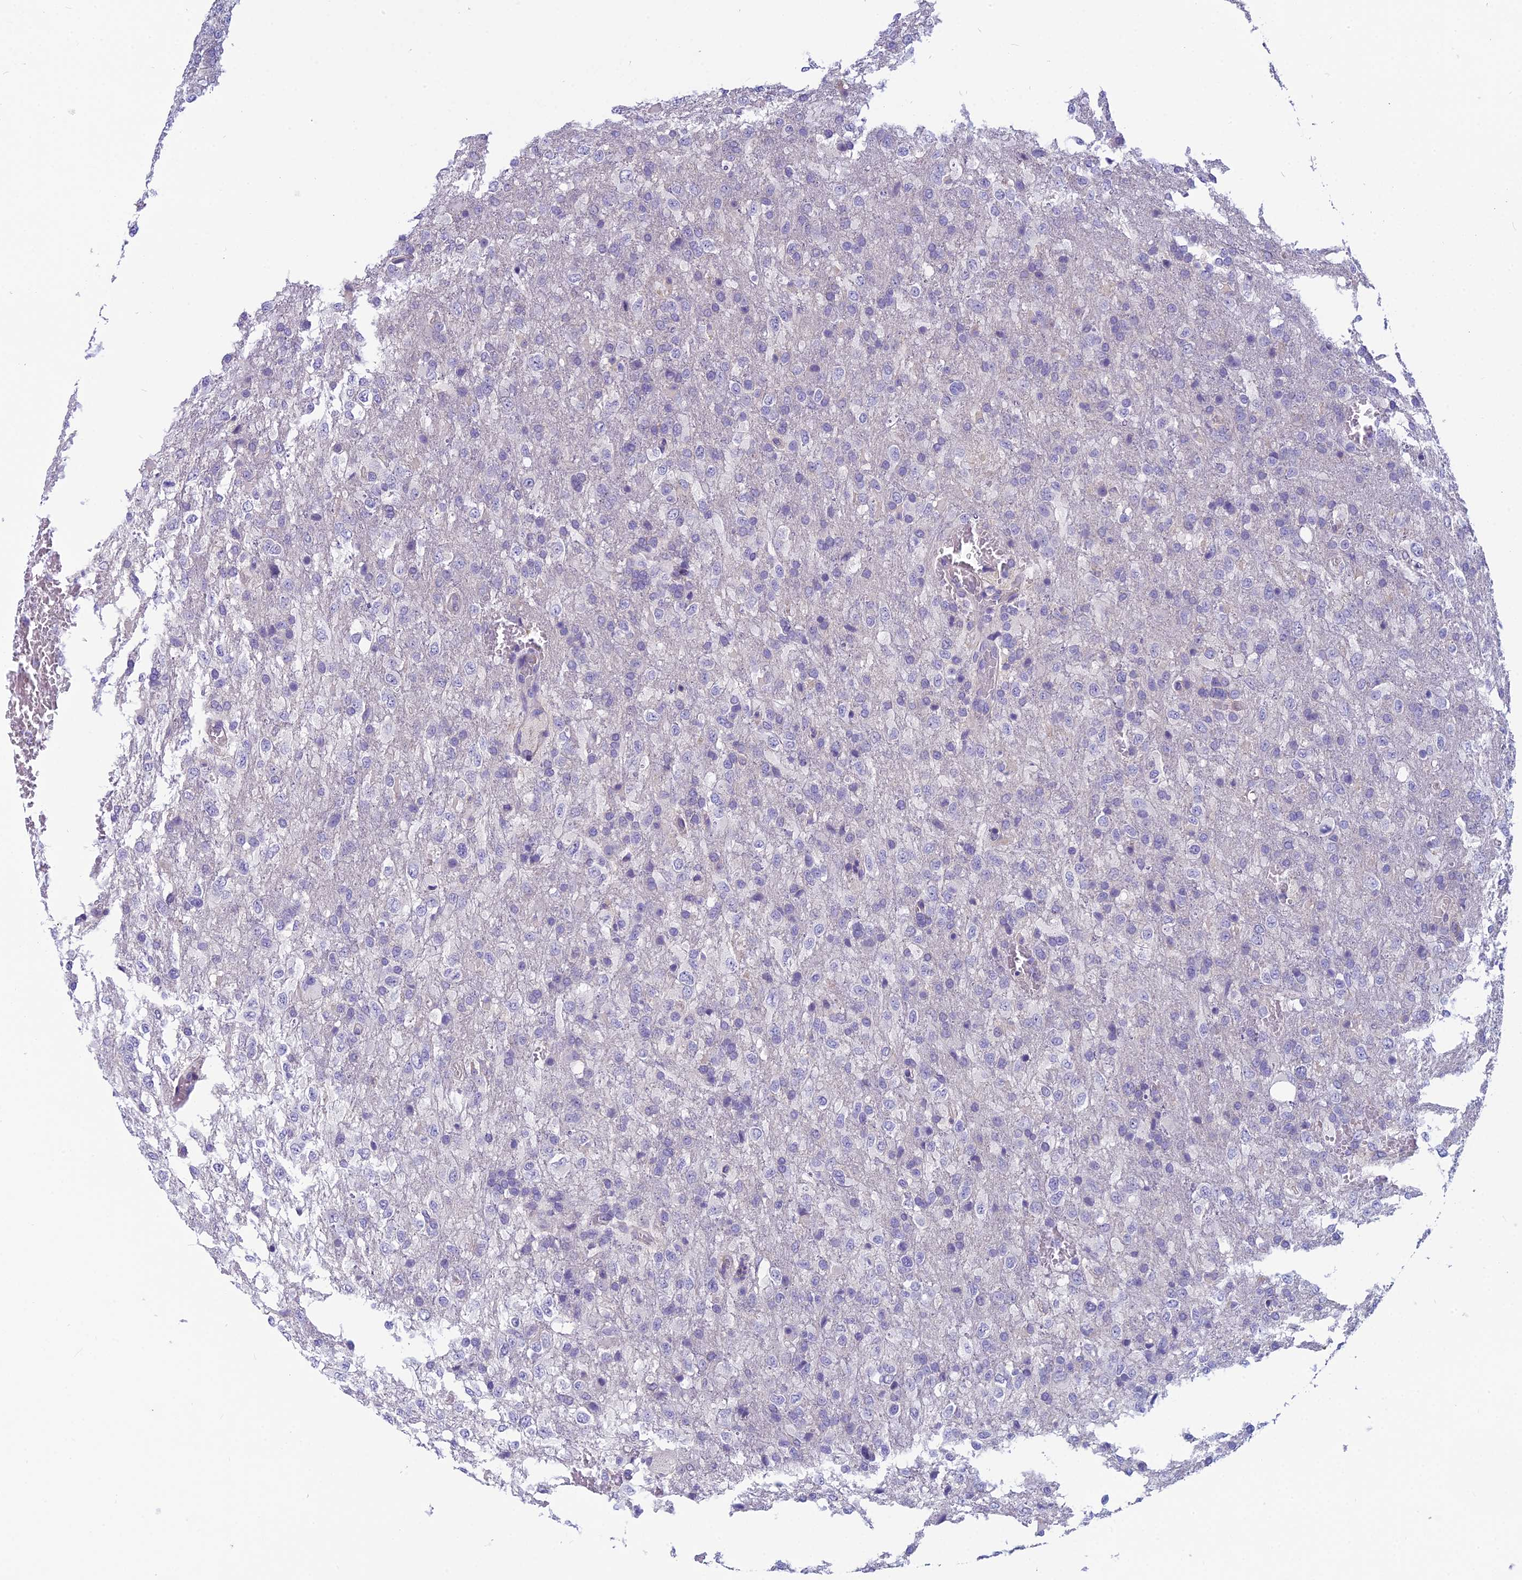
{"staining": {"intensity": "negative", "quantity": "none", "location": "none"}, "tissue": "glioma", "cell_type": "Tumor cells", "image_type": "cancer", "snomed": [{"axis": "morphology", "description": "Glioma, malignant, High grade"}, {"axis": "topography", "description": "Brain"}], "caption": "Tumor cells are negative for protein expression in human malignant glioma (high-grade).", "gene": "RBM41", "patient": {"sex": "female", "age": 74}}